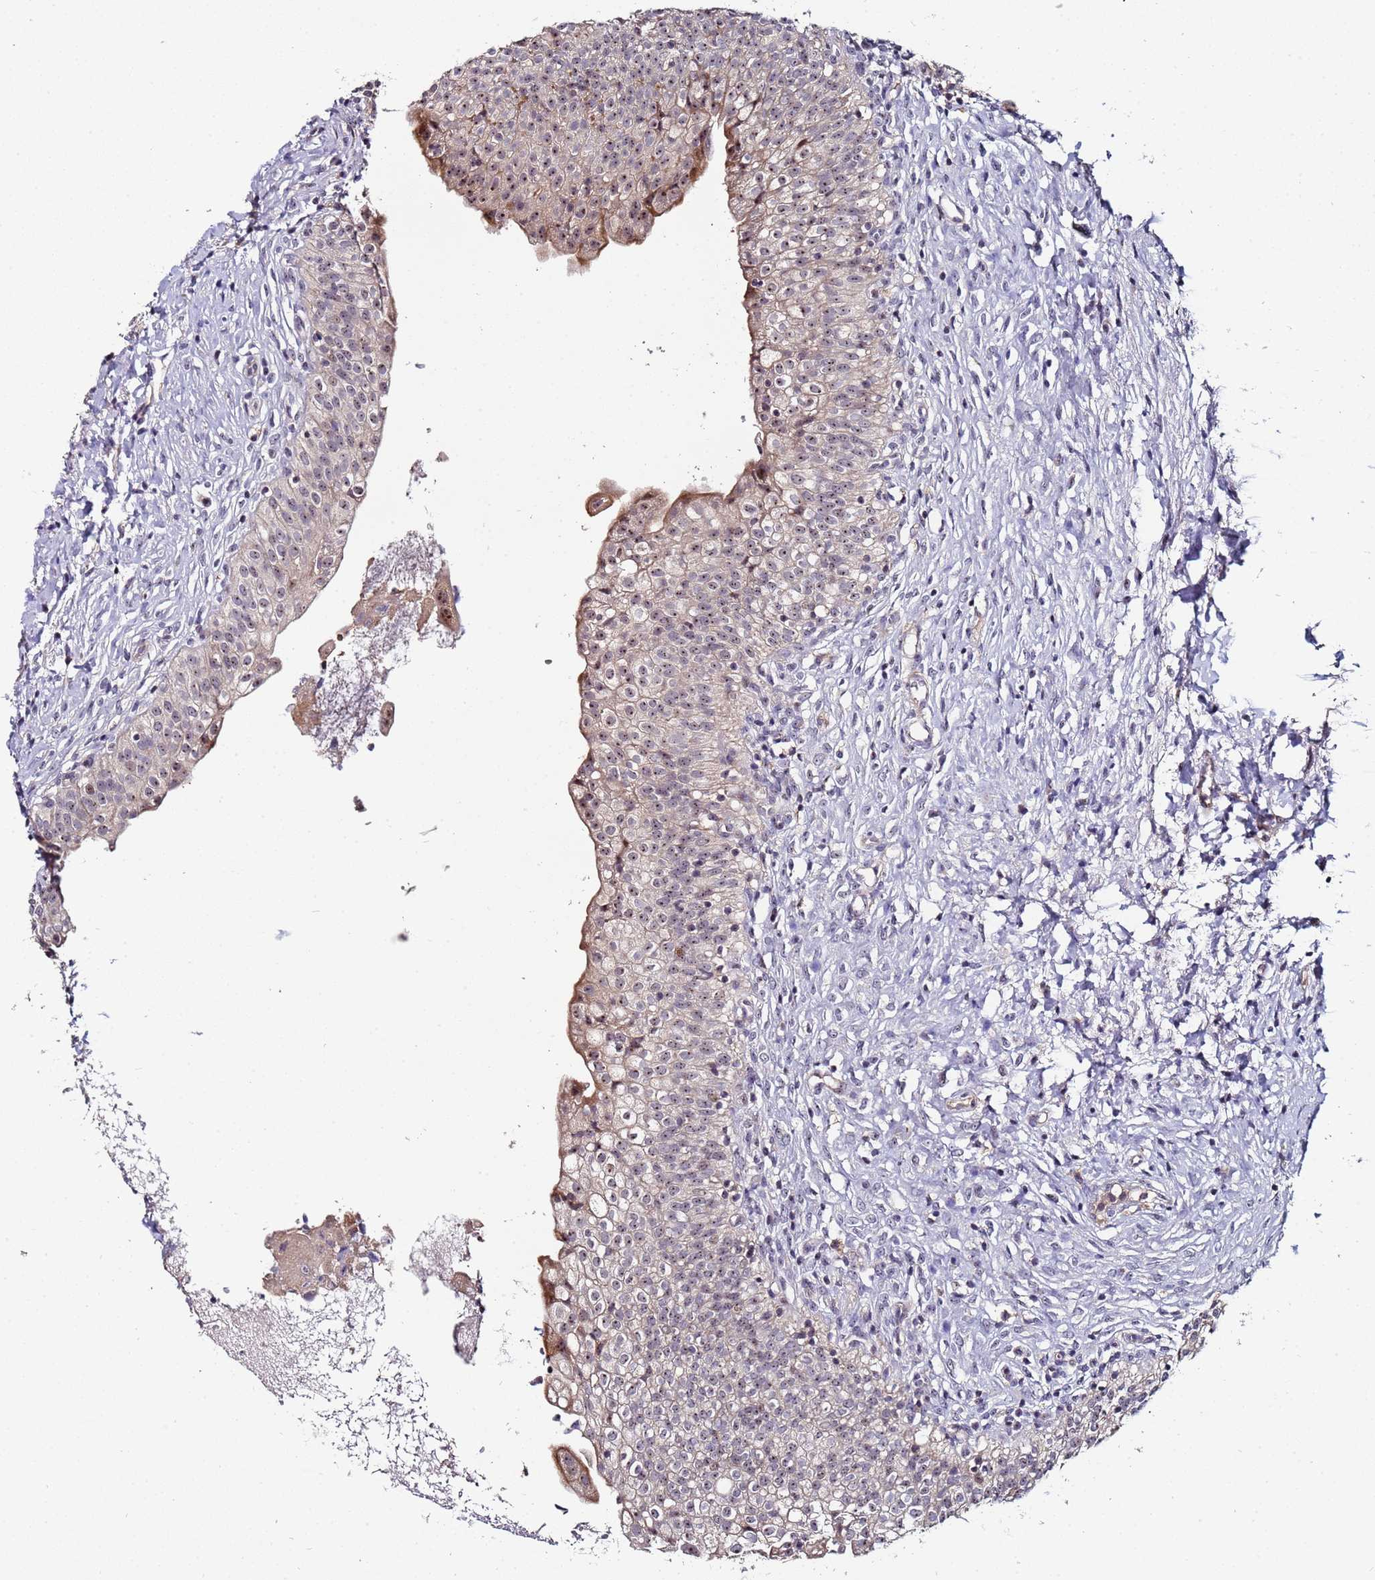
{"staining": {"intensity": "strong", "quantity": "25%-75%", "location": "nuclear"}, "tissue": "urinary bladder", "cell_type": "Urothelial cells", "image_type": "normal", "snomed": [{"axis": "morphology", "description": "Normal tissue, NOS"}, {"axis": "topography", "description": "Urinary bladder"}], "caption": "An IHC histopathology image of benign tissue is shown. Protein staining in brown shows strong nuclear positivity in urinary bladder within urothelial cells. The protein is stained brown, and the nuclei are stained in blue (DAB (3,3'-diaminobenzidine) IHC with brightfield microscopy, high magnification).", "gene": "KRI1", "patient": {"sex": "male", "age": 55}}